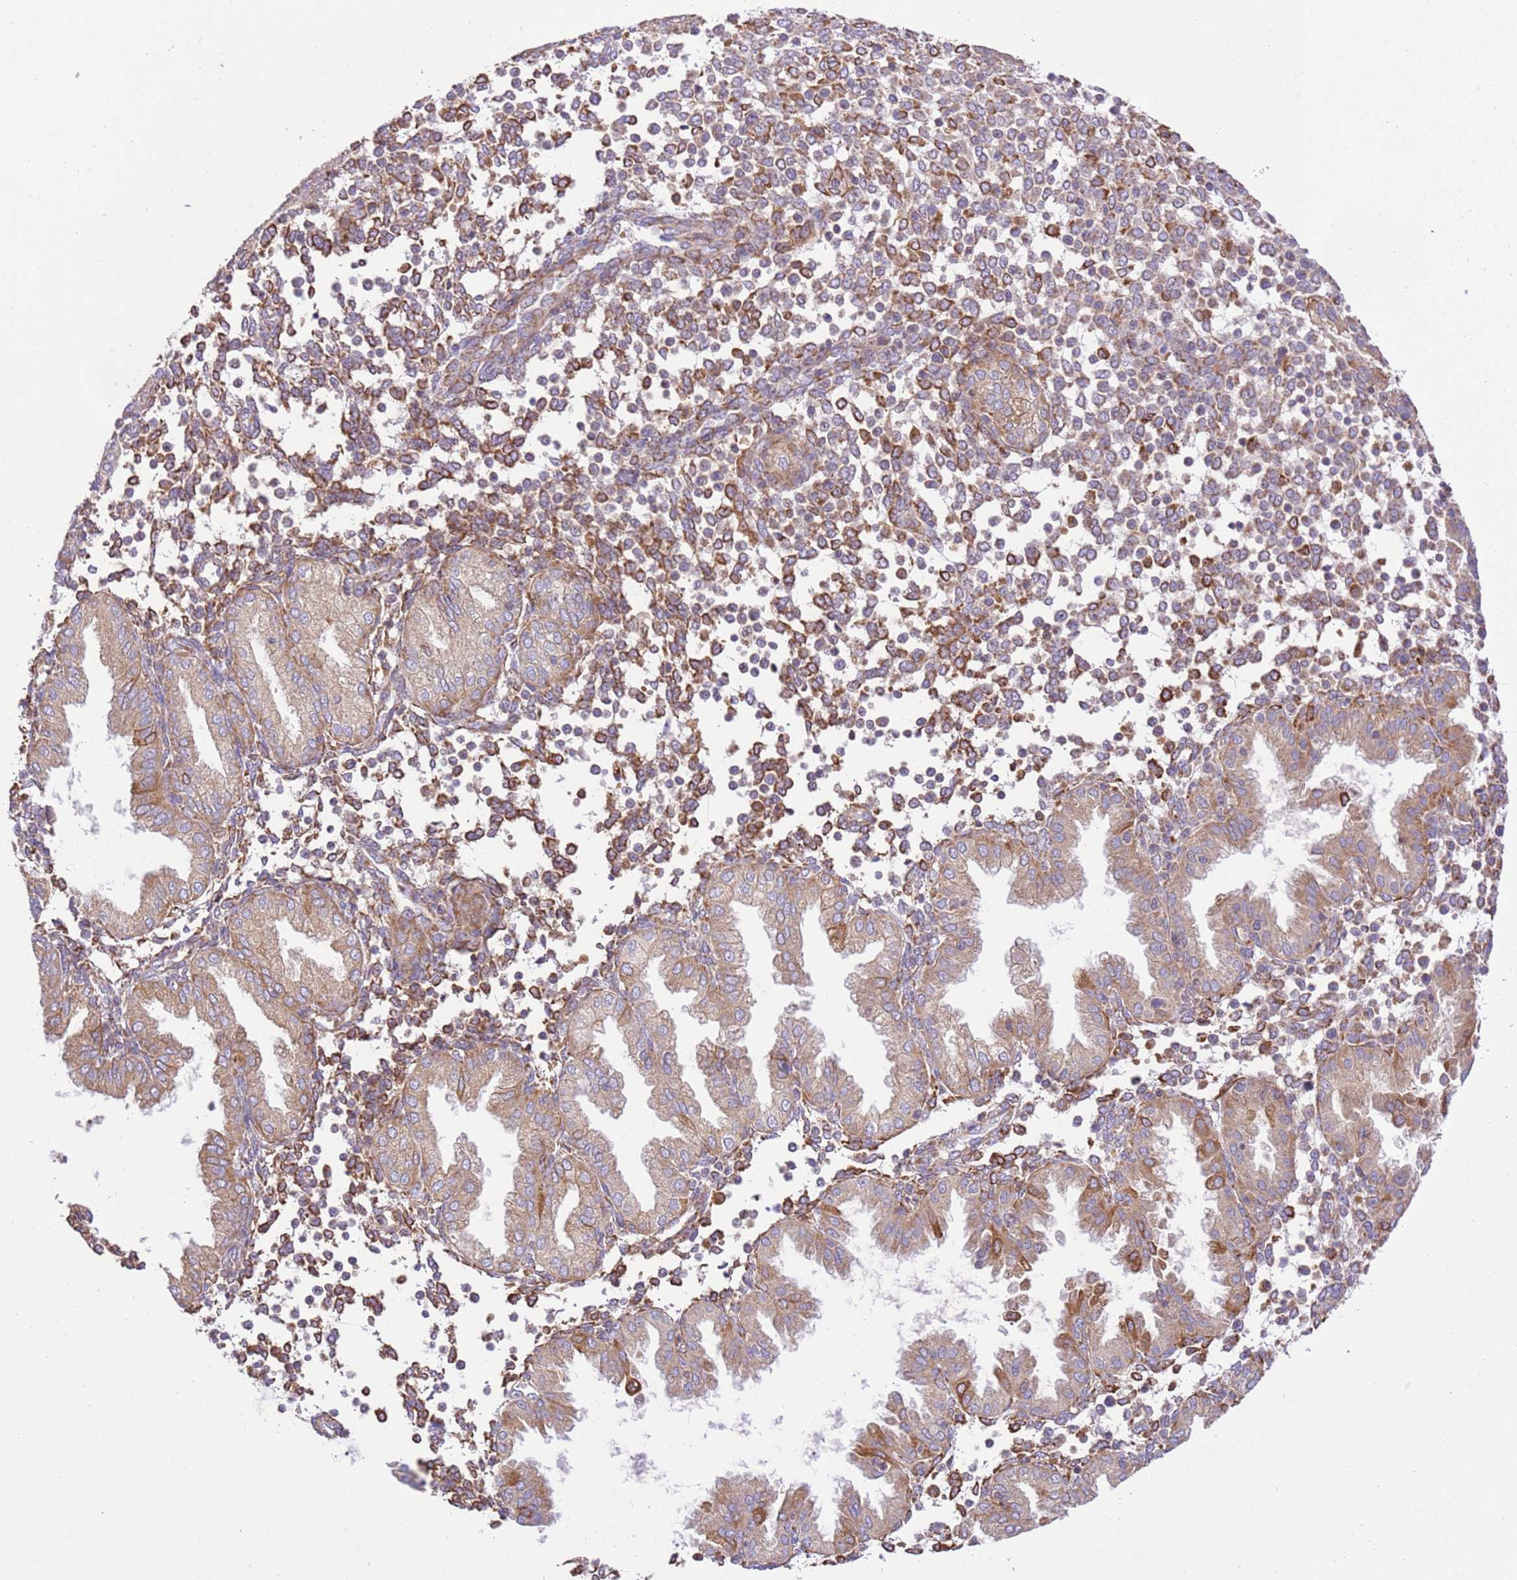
{"staining": {"intensity": "moderate", "quantity": ">75%", "location": "cytoplasmic/membranous"}, "tissue": "endometrium", "cell_type": "Cells in endometrial stroma", "image_type": "normal", "snomed": [{"axis": "morphology", "description": "Normal tissue, NOS"}, {"axis": "topography", "description": "Endometrium"}], "caption": "Immunohistochemistry staining of normal endometrium, which reveals medium levels of moderate cytoplasmic/membranous staining in about >75% of cells in endometrial stroma indicating moderate cytoplasmic/membranous protein staining. The staining was performed using DAB (brown) for protein detection and nuclei were counterstained in hematoxylin (blue).", "gene": "SPATA2L", "patient": {"sex": "female", "age": 53}}